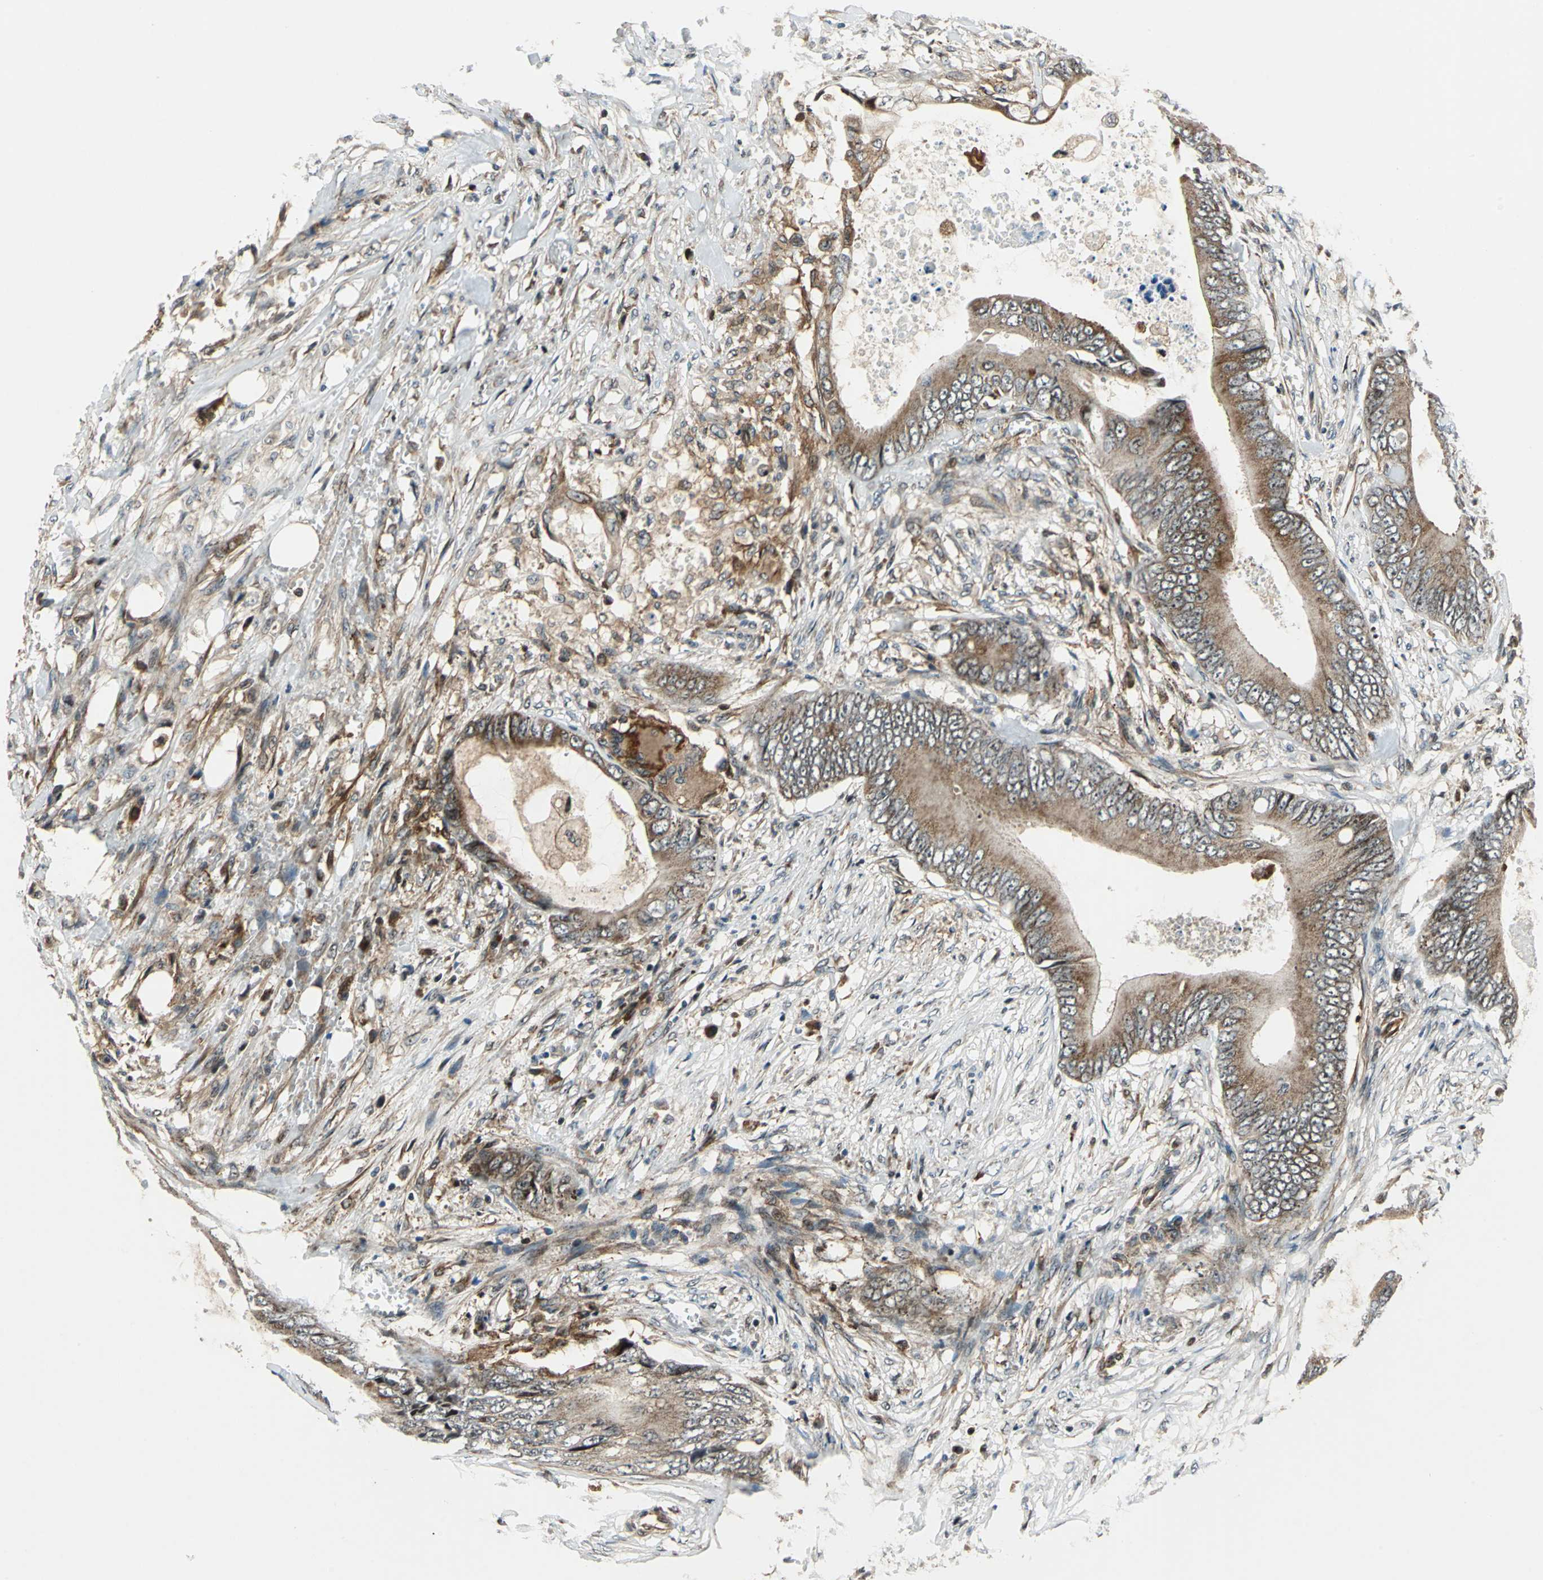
{"staining": {"intensity": "moderate", "quantity": ">75%", "location": "cytoplasmic/membranous"}, "tissue": "colorectal cancer", "cell_type": "Tumor cells", "image_type": "cancer", "snomed": [{"axis": "morphology", "description": "Normal tissue, NOS"}, {"axis": "morphology", "description": "Adenocarcinoma, NOS"}, {"axis": "topography", "description": "Rectum"}, {"axis": "topography", "description": "Peripheral nerve tissue"}], "caption": "An IHC image of neoplastic tissue is shown. Protein staining in brown labels moderate cytoplasmic/membranous positivity in colorectal cancer (adenocarcinoma) within tumor cells. (DAB (3,3'-diaminobenzidine) IHC with brightfield microscopy, high magnification).", "gene": "AATF", "patient": {"sex": "female", "age": 77}}